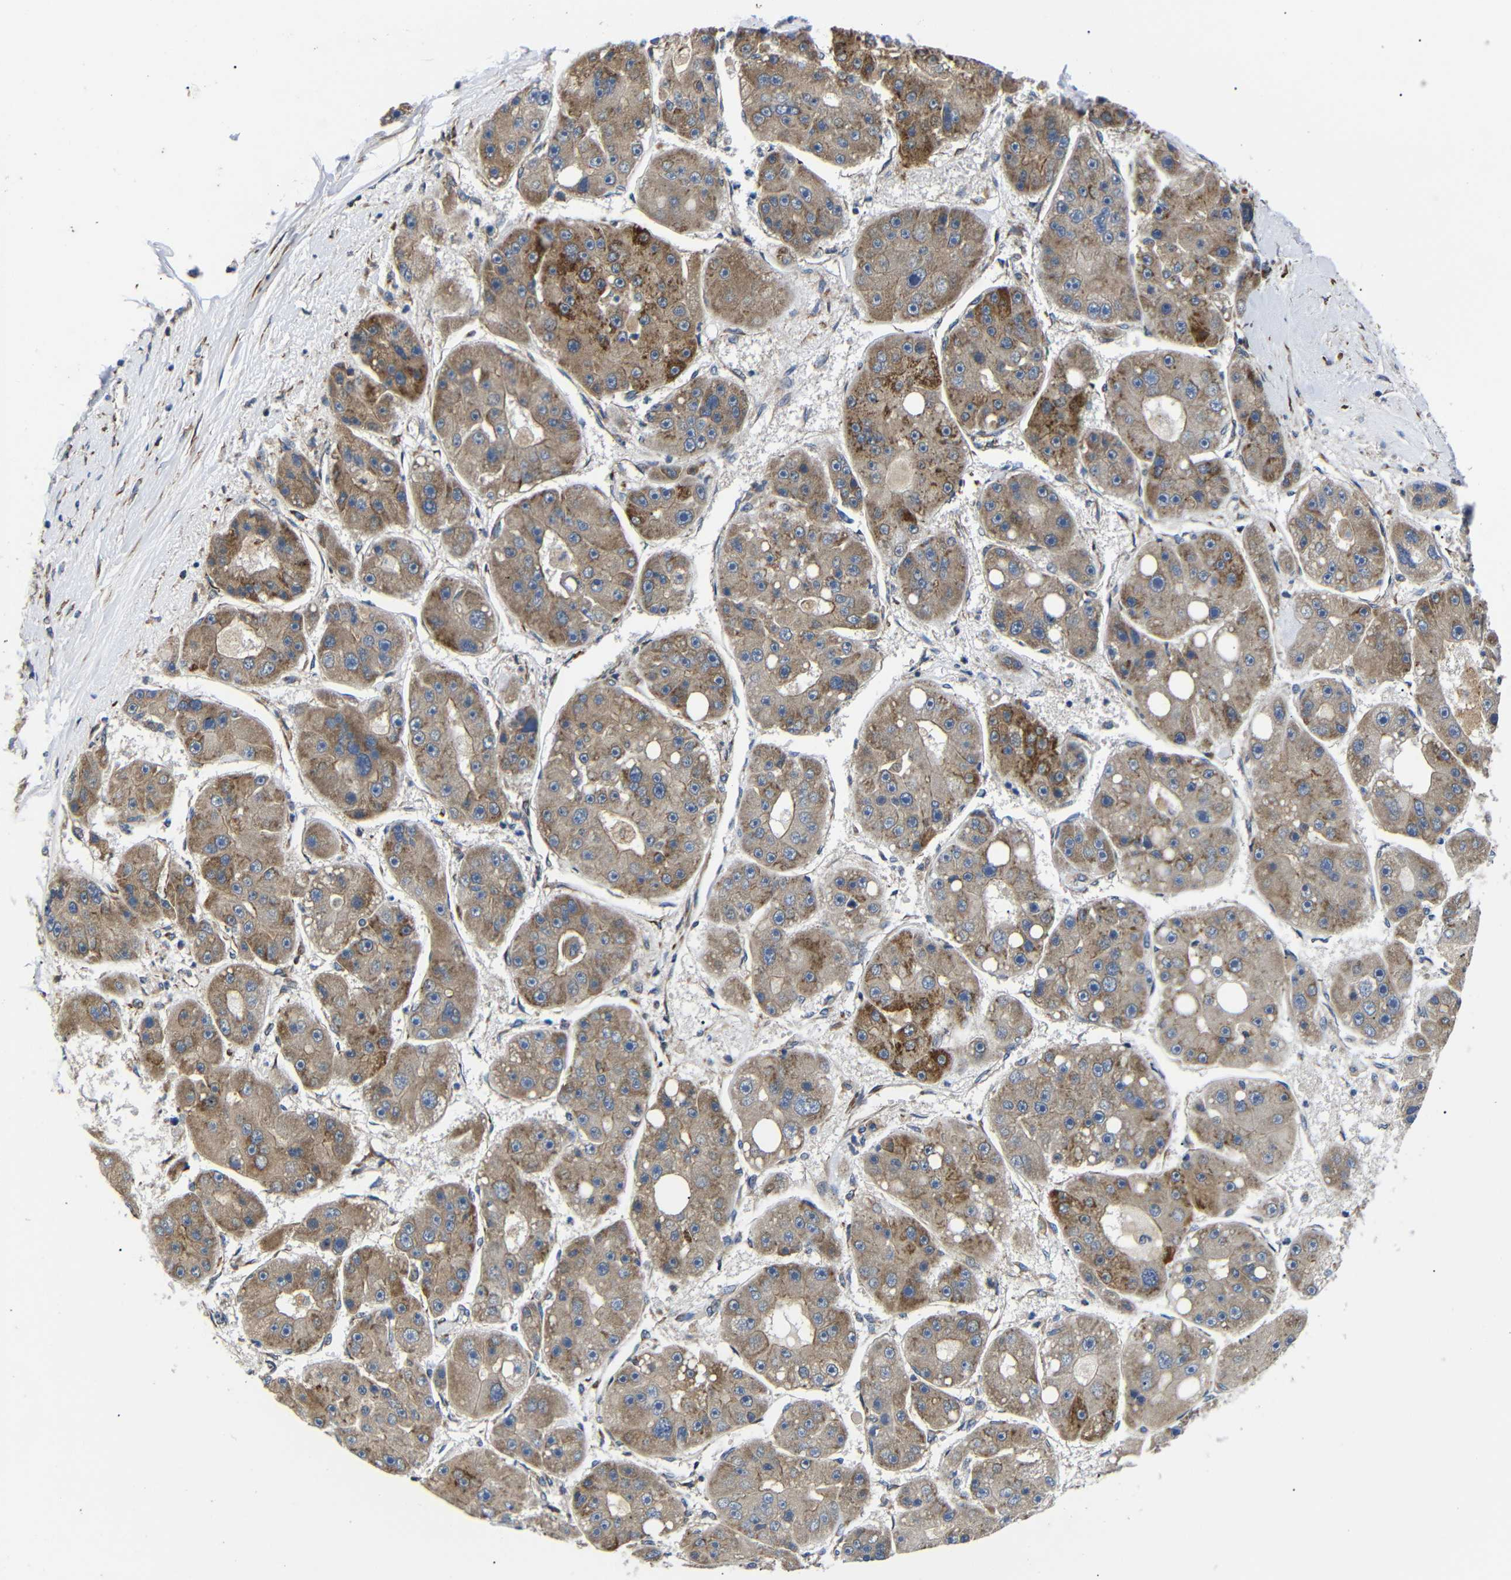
{"staining": {"intensity": "moderate", "quantity": ">75%", "location": "cytoplasmic/membranous"}, "tissue": "liver cancer", "cell_type": "Tumor cells", "image_type": "cancer", "snomed": [{"axis": "morphology", "description": "Carcinoma, Hepatocellular, NOS"}, {"axis": "topography", "description": "Liver"}], "caption": "The histopathology image displays immunohistochemical staining of liver cancer (hepatocellular carcinoma). There is moderate cytoplasmic/membranous staining is present in approximately >75% of tumor cells.", "gene": "KANK4", "patient": {"sex": "female", "age": 61}}